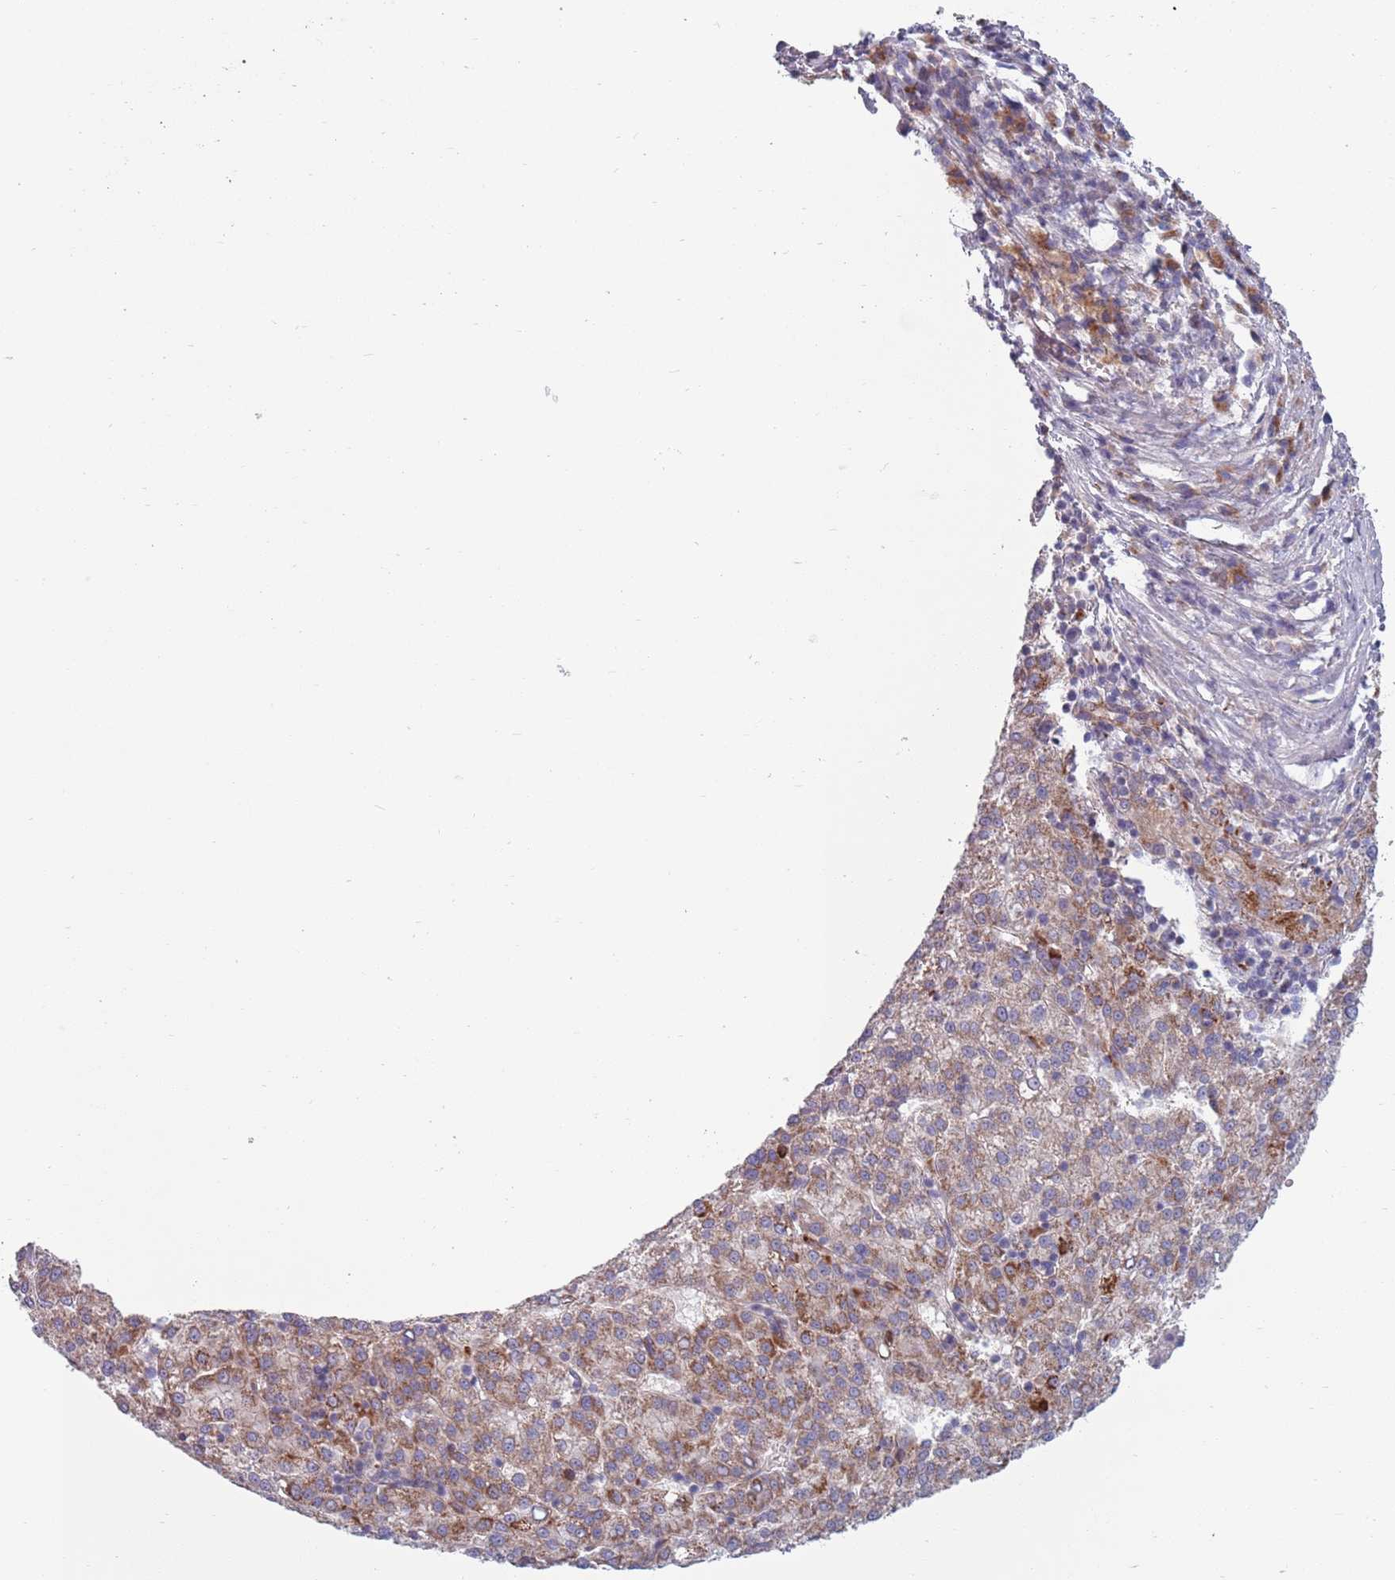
{"staining": {"intensity": "moderate", "quantity": "25%-75%", "location": "cytoplasmic/membranous"}, "tissue": "liver cancer", "cell_type": "Tumor cells", "image_type": "cancer", "snomed": [{"axis": "morphology", "description": "Carcinoma, Hepatocellular, NOS"}, {"axis": "topography", "description": "Liver"}], "caption": "High-magnification brightfield microscopy of hepatocellular carcinoma (liver) stained with DAB (3,3'-diaminobenzidine) (brown) and counterstained with hematoxylin (blue). tumor cells exhibit moderate cytoplasmic/membranous expression is seen in about25%-75% of cells.", "gene": "TYW1", "patient": {"sex": "female", "age": 58}}